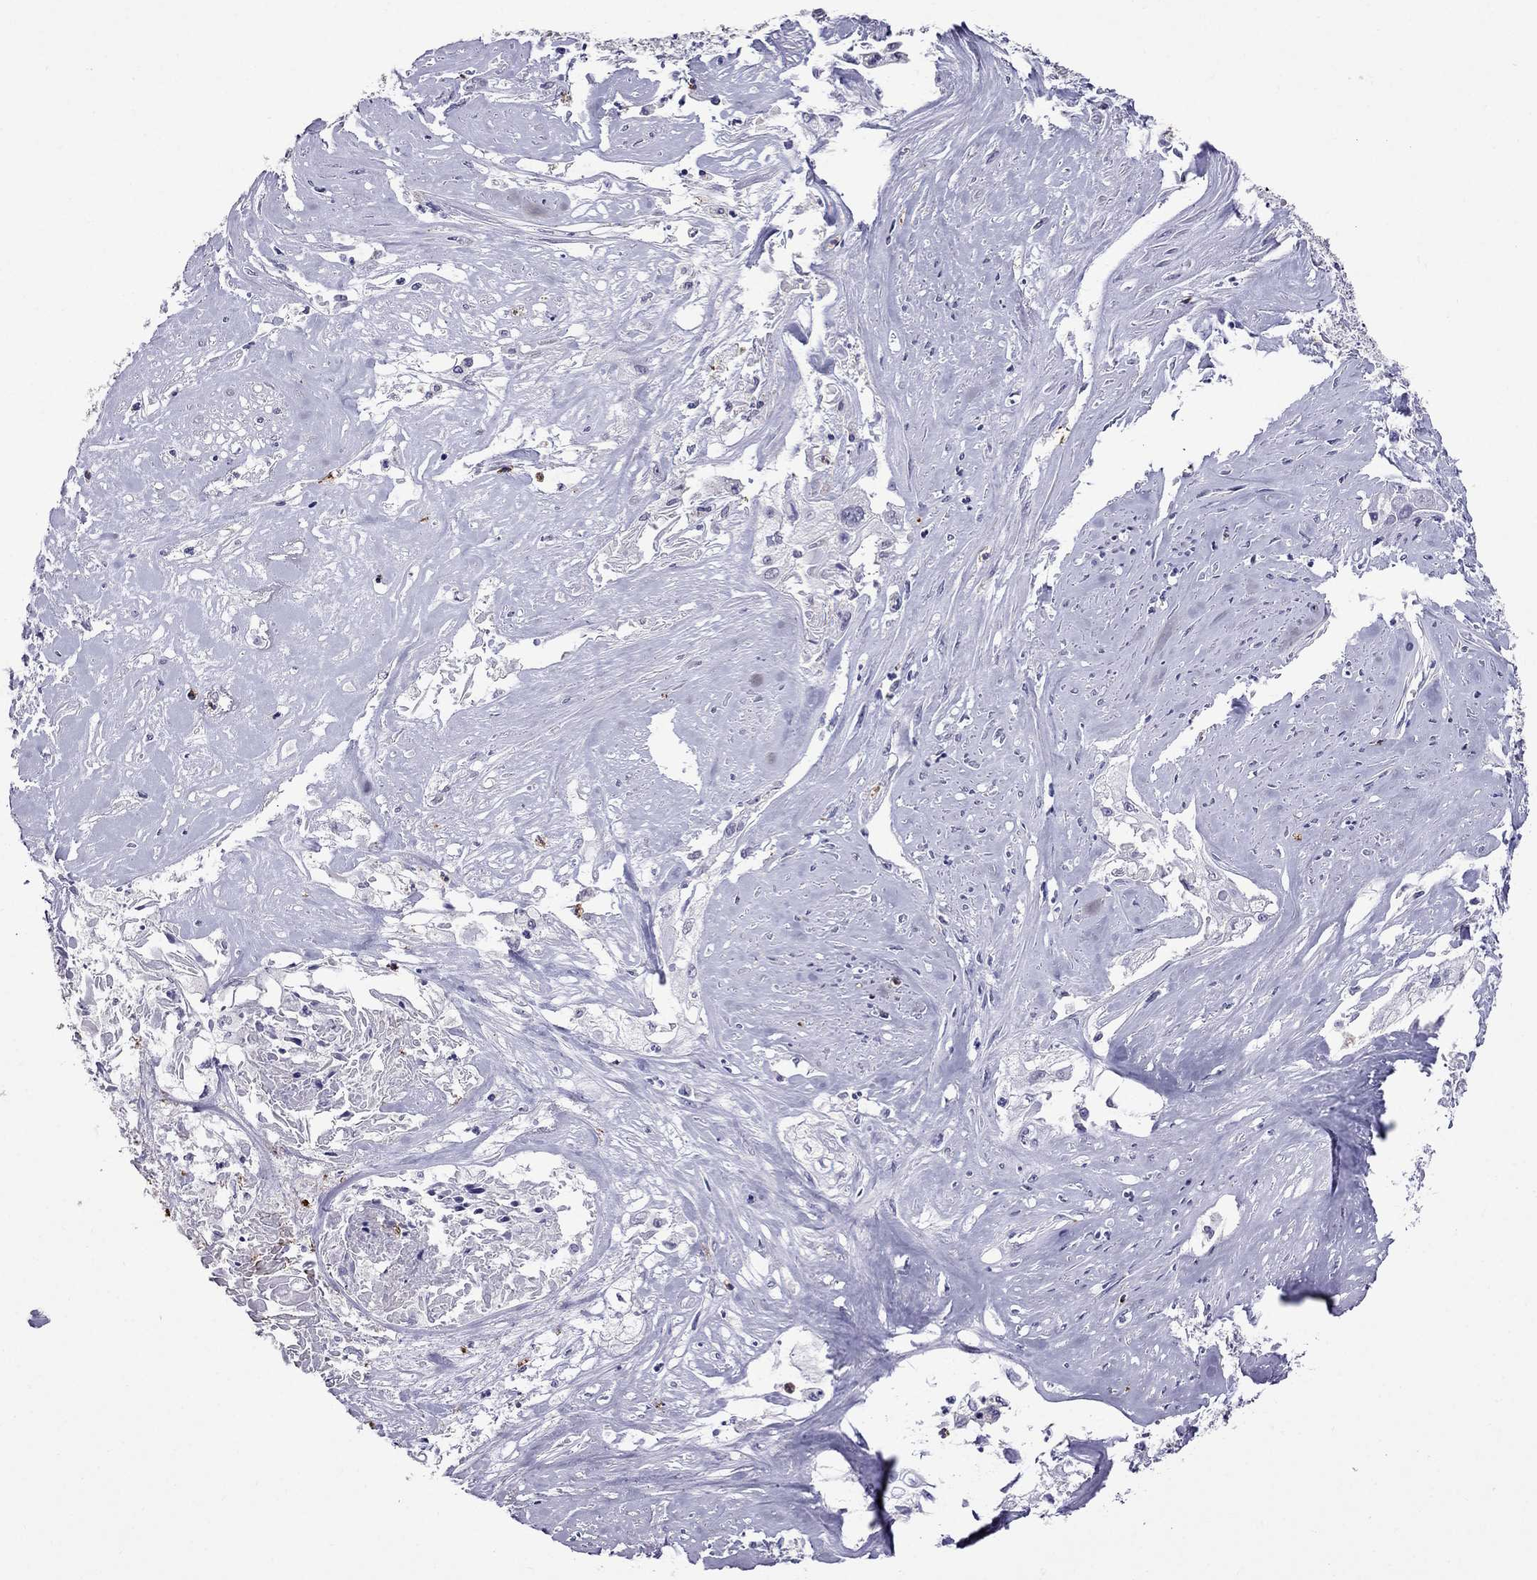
{"staining": {"intensity": "negative", "quantity": "none", "location": "none"}, "tissue": "cervical cancer", "cell_type": "Tumor cells", "image_type": "cancer", "snomed": [{"axis": "morphology", "description": "Squamous cell carcinoma, NOS"}, {"axis": "topography", "description": "Cervix"}], "caption": "Immunohistochemistry histopathology image of neoplastic tissue: squamous cell carcinoma (cervical) stained with DAB shows no significant protein staining in tumor cells.", "gene": "OLFM4", "patient": {"sex": "female", "age": 49}}